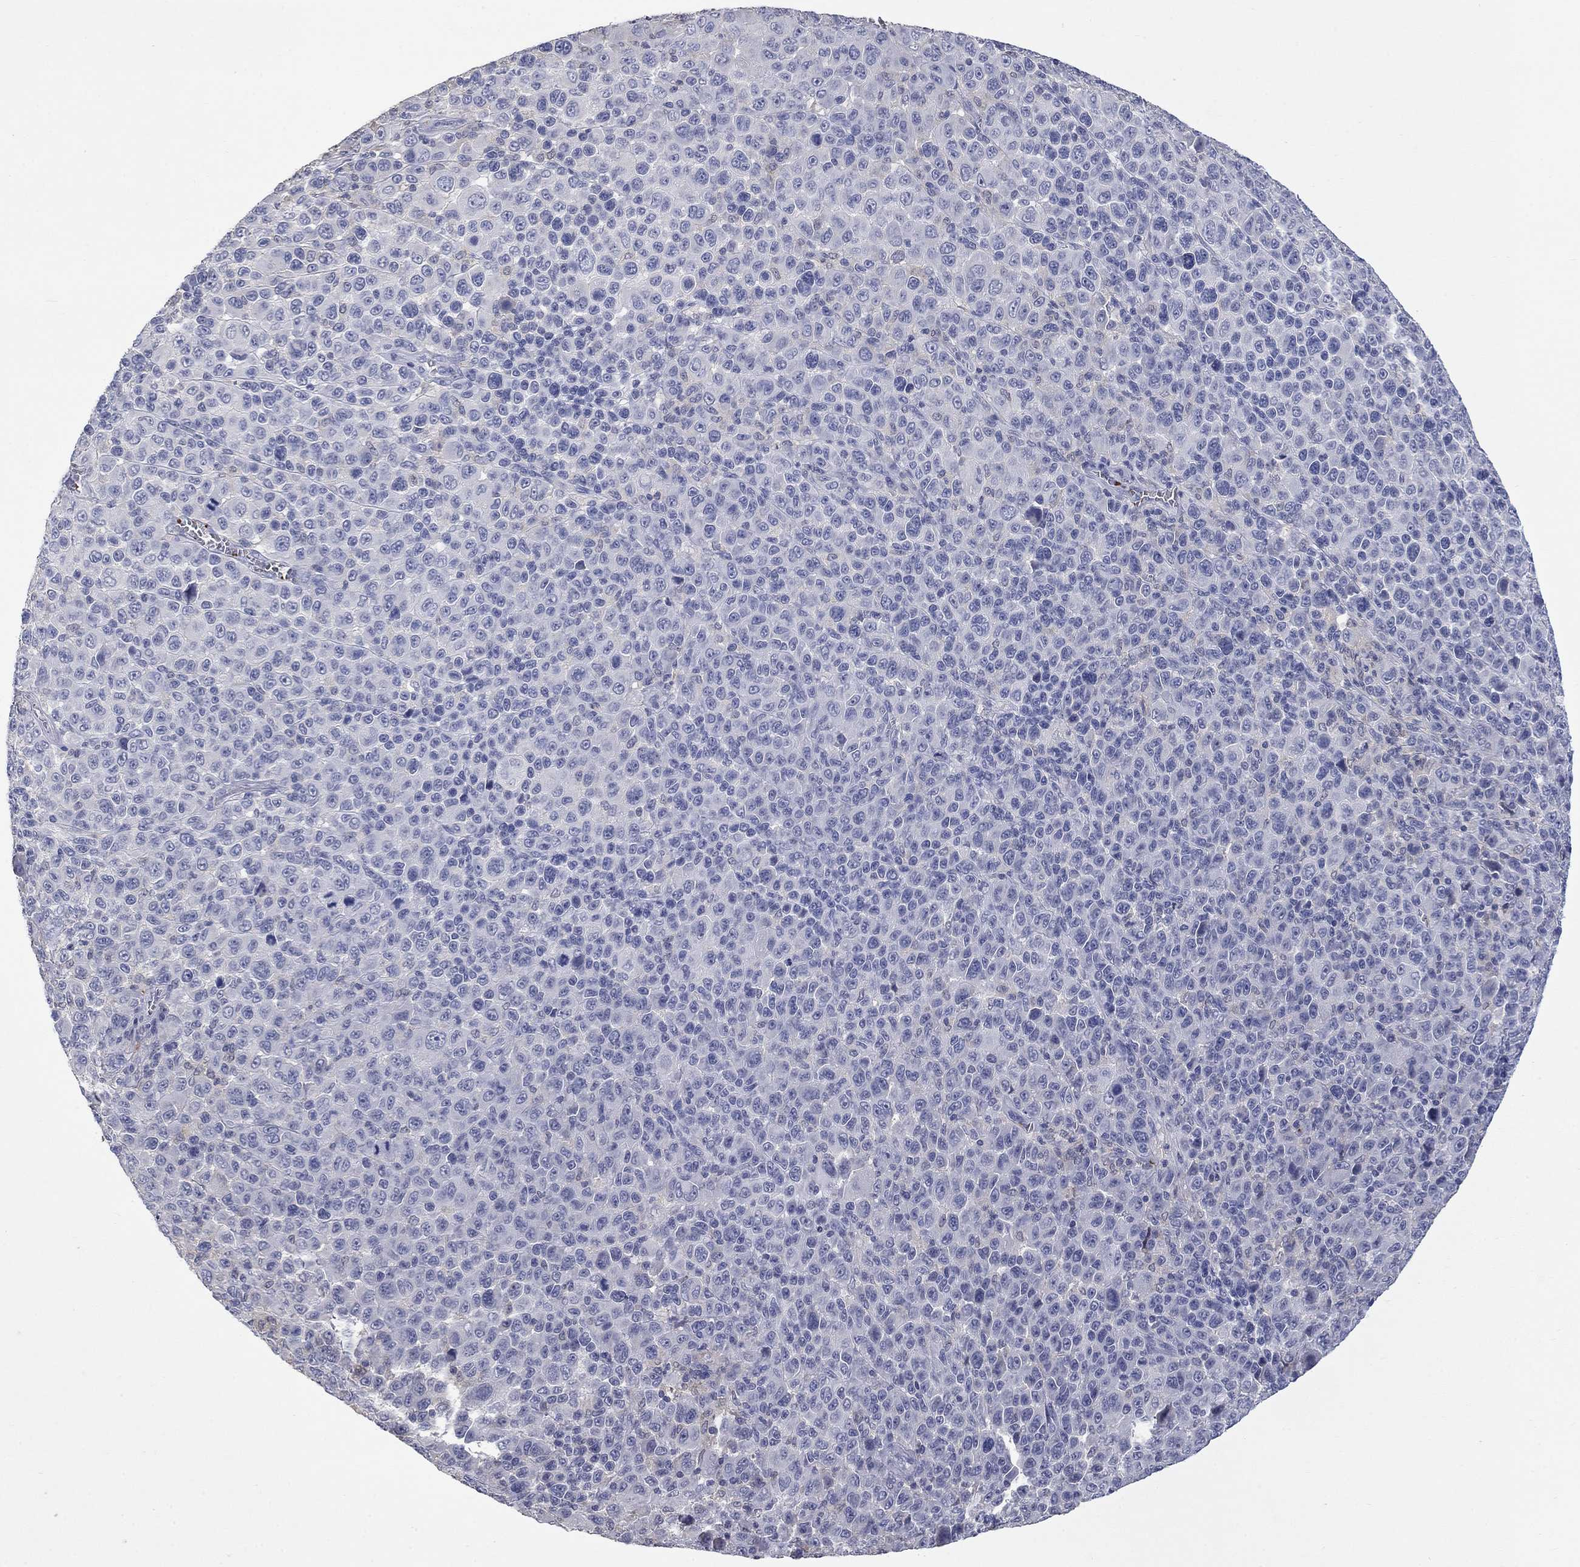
{"staining": {"intensity": "negative", "quantity": "none", "location": "none"}, "tissue": "melanoma", "cell_type": "Tumor cells", "image_type": "cancer", "snomed": [{"axis": "morphology", "description": "Malignant melanoma, NOS"}, {"axis": "topography", "description": "Skin"}], "caption": "Immunohistochemistry micrograph of neoplastic tissue: human melanoma stained with DAB (3,3'-diaminobenzidine) displays no significant protein expression in tumor cells. (Stains: DAB IHC with hematoxylin counter stain, Microscopy: brightfield microscopy at high magnification).", "gene": "PLEK", "patient": {"sex": "female", "age": 57}}